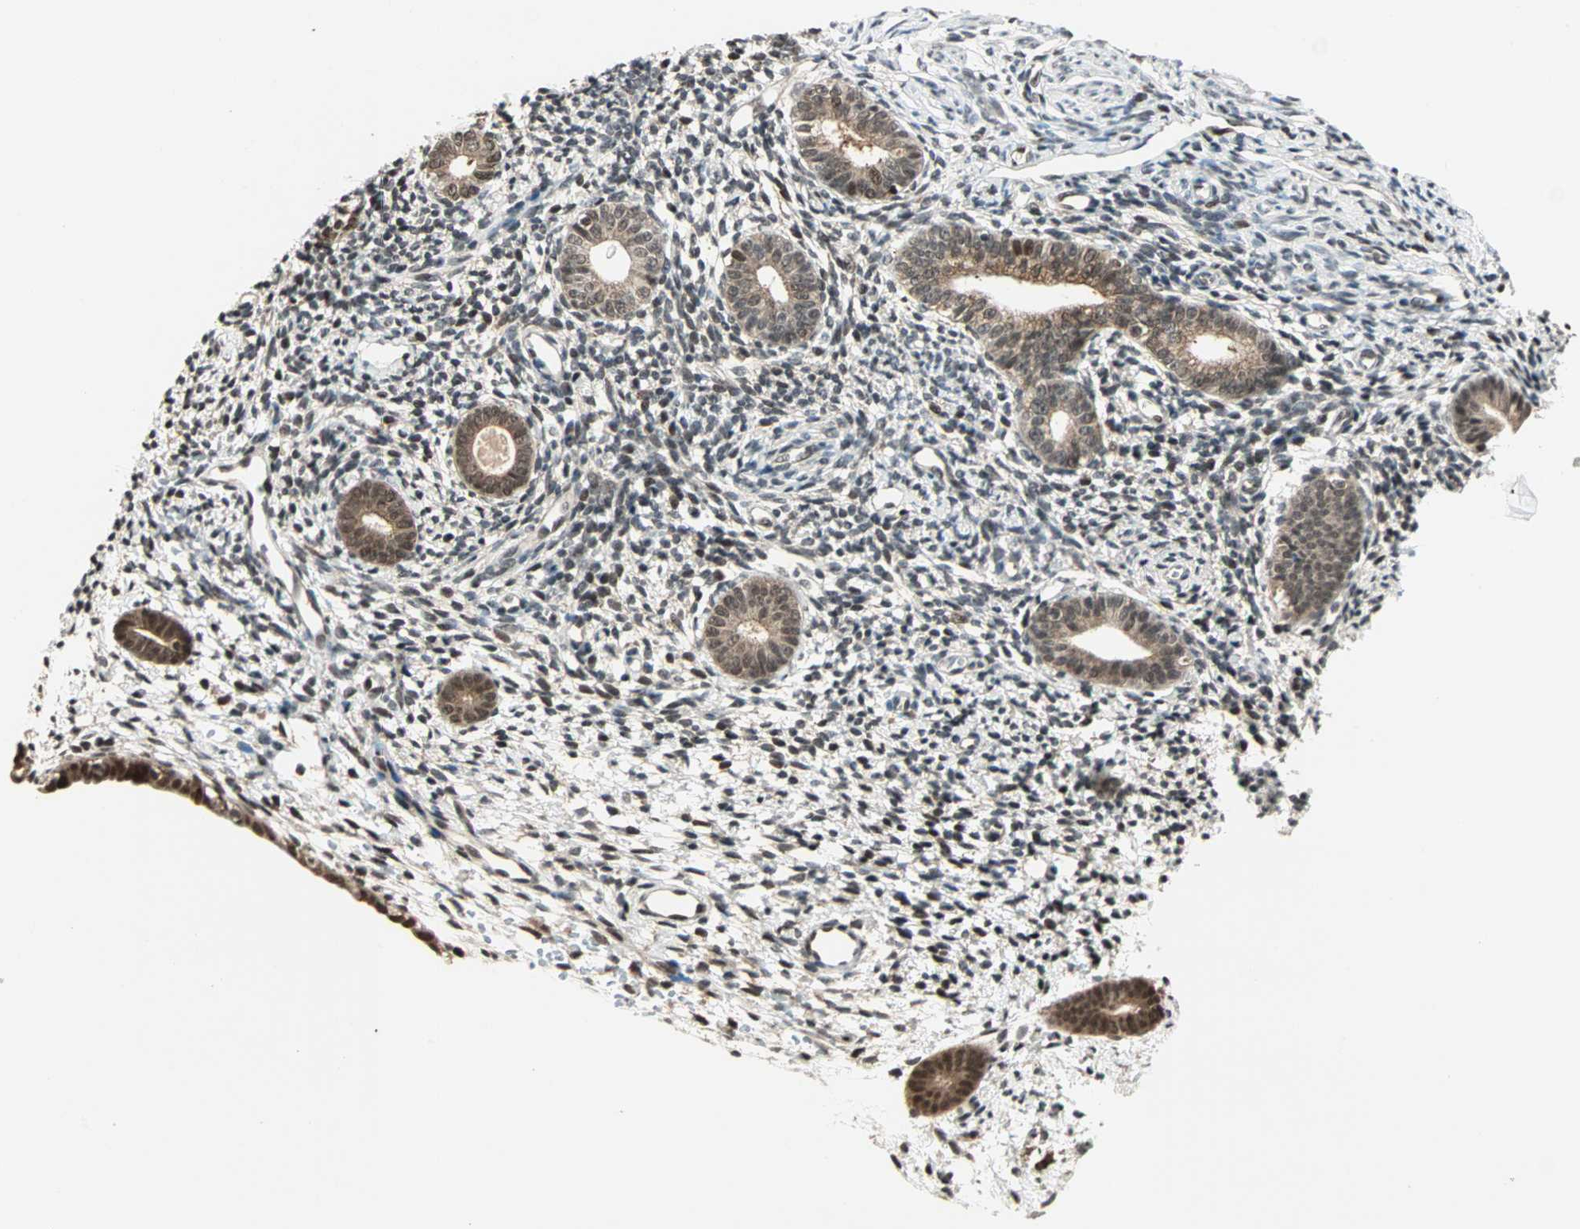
{"staining": {"intensity": "strong", "quantity": ">75%", "location": "cytoplasmic/membranous,nuclear"}, "tissue": "endometrium", "cell_type": "Cells in endometrial stroma", "image_type": "normal", "snomed": [{"axis": "morphology", "description": "Normal tissue, NOS"}, {"axis": "topography", "description": "Endometrium"}], "caption": "Immunohistochemical staining of benign human endometrium demonstrates high levels of strong cytoplasmic/membranous,nuclear expression in about >75% of cells in endometrial stroma.", "gene": "ZNF44", "patient": {"sex": "female", "age": 71}}